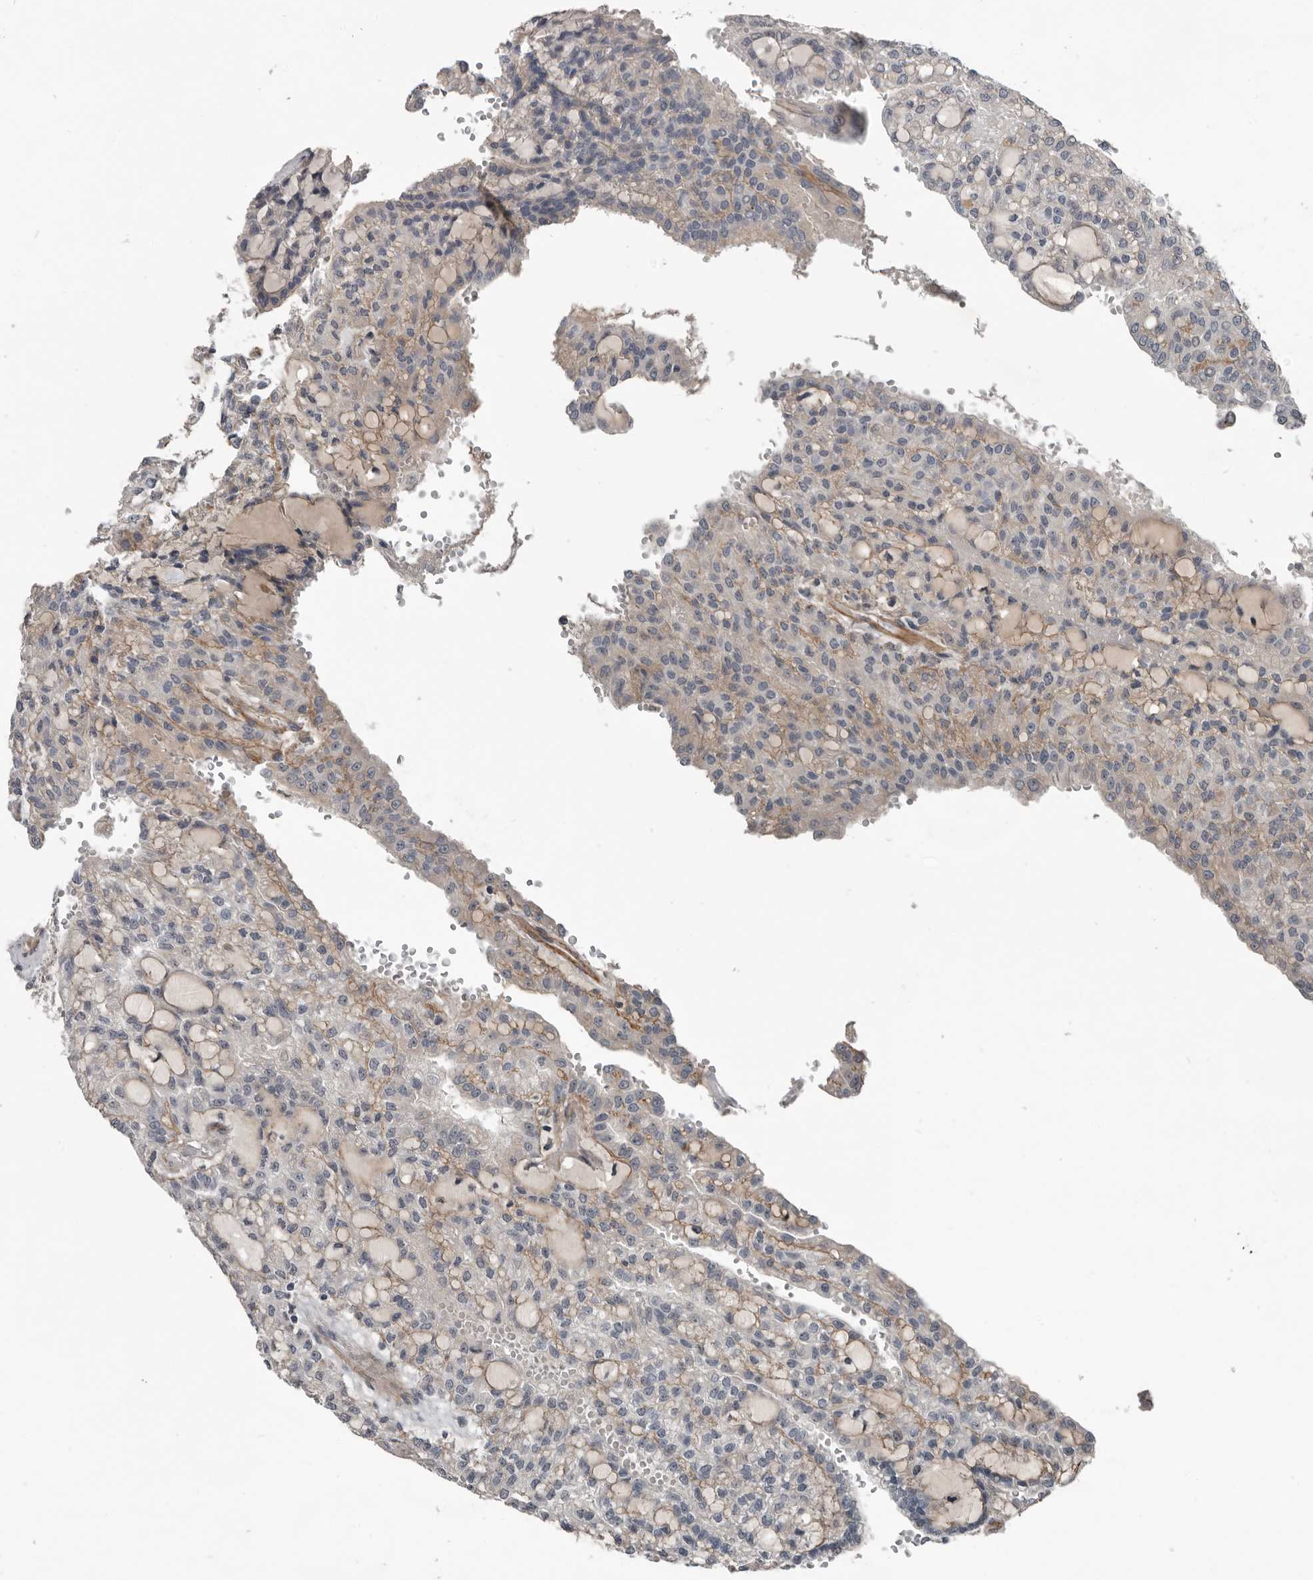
{"staining": {"intensity": "negative", "quantity": "none", "location": "none"}, "tissue": "renal cancer", "cell_type": "Tumor cells", "image_type": "cancer", "snomed": [{"axis": "morphology", "description": "Adenocarcinoma, NOS"}, {"axis": "topography", "description": "Kidney"}], "caption": "Histopathology image shows no significant protein positivity in tumor cells of renal cancer.", "gene": "C1orf216", "patient": {"sex": "male", "age": 63}}